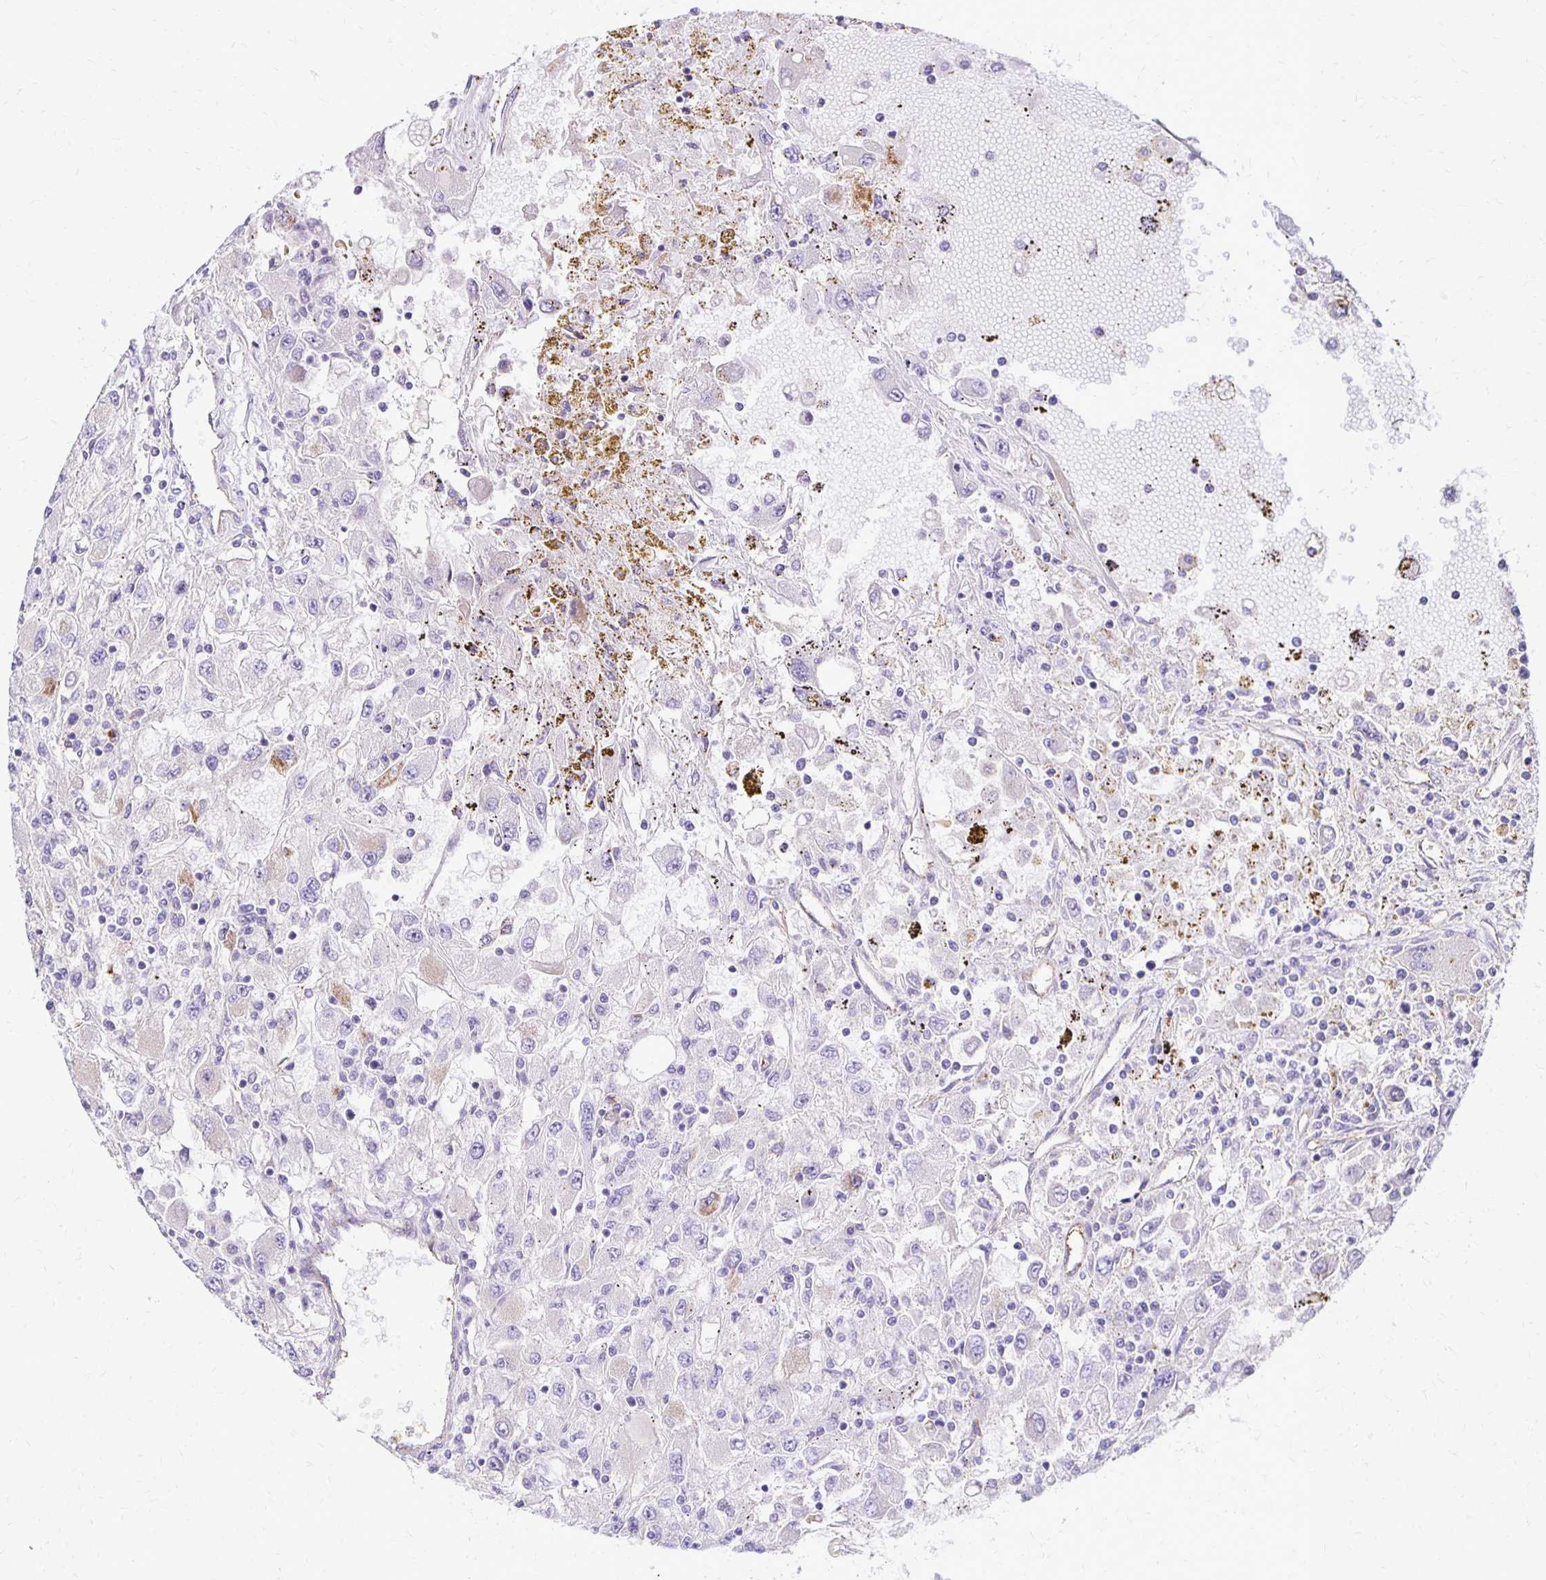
{"staining": {"intensity": "negative", "quantity": "none", "location": "none"}, "tissue": "renal cancer", "cell_type": "Tumor cells", "image_type": "cancer", "snomed": [{"axis": "morphology", "description": "Adenocarcinoma, NOS"}, {"axis": "topography", "description": "Kidney"}], "caption": "Adenocarcinoma (renal) was stained to show a protein in brown. There is no significant expression in tumor cells.", "gene": "TTYH1", "patient": {"sex": "female", "age": 67}}